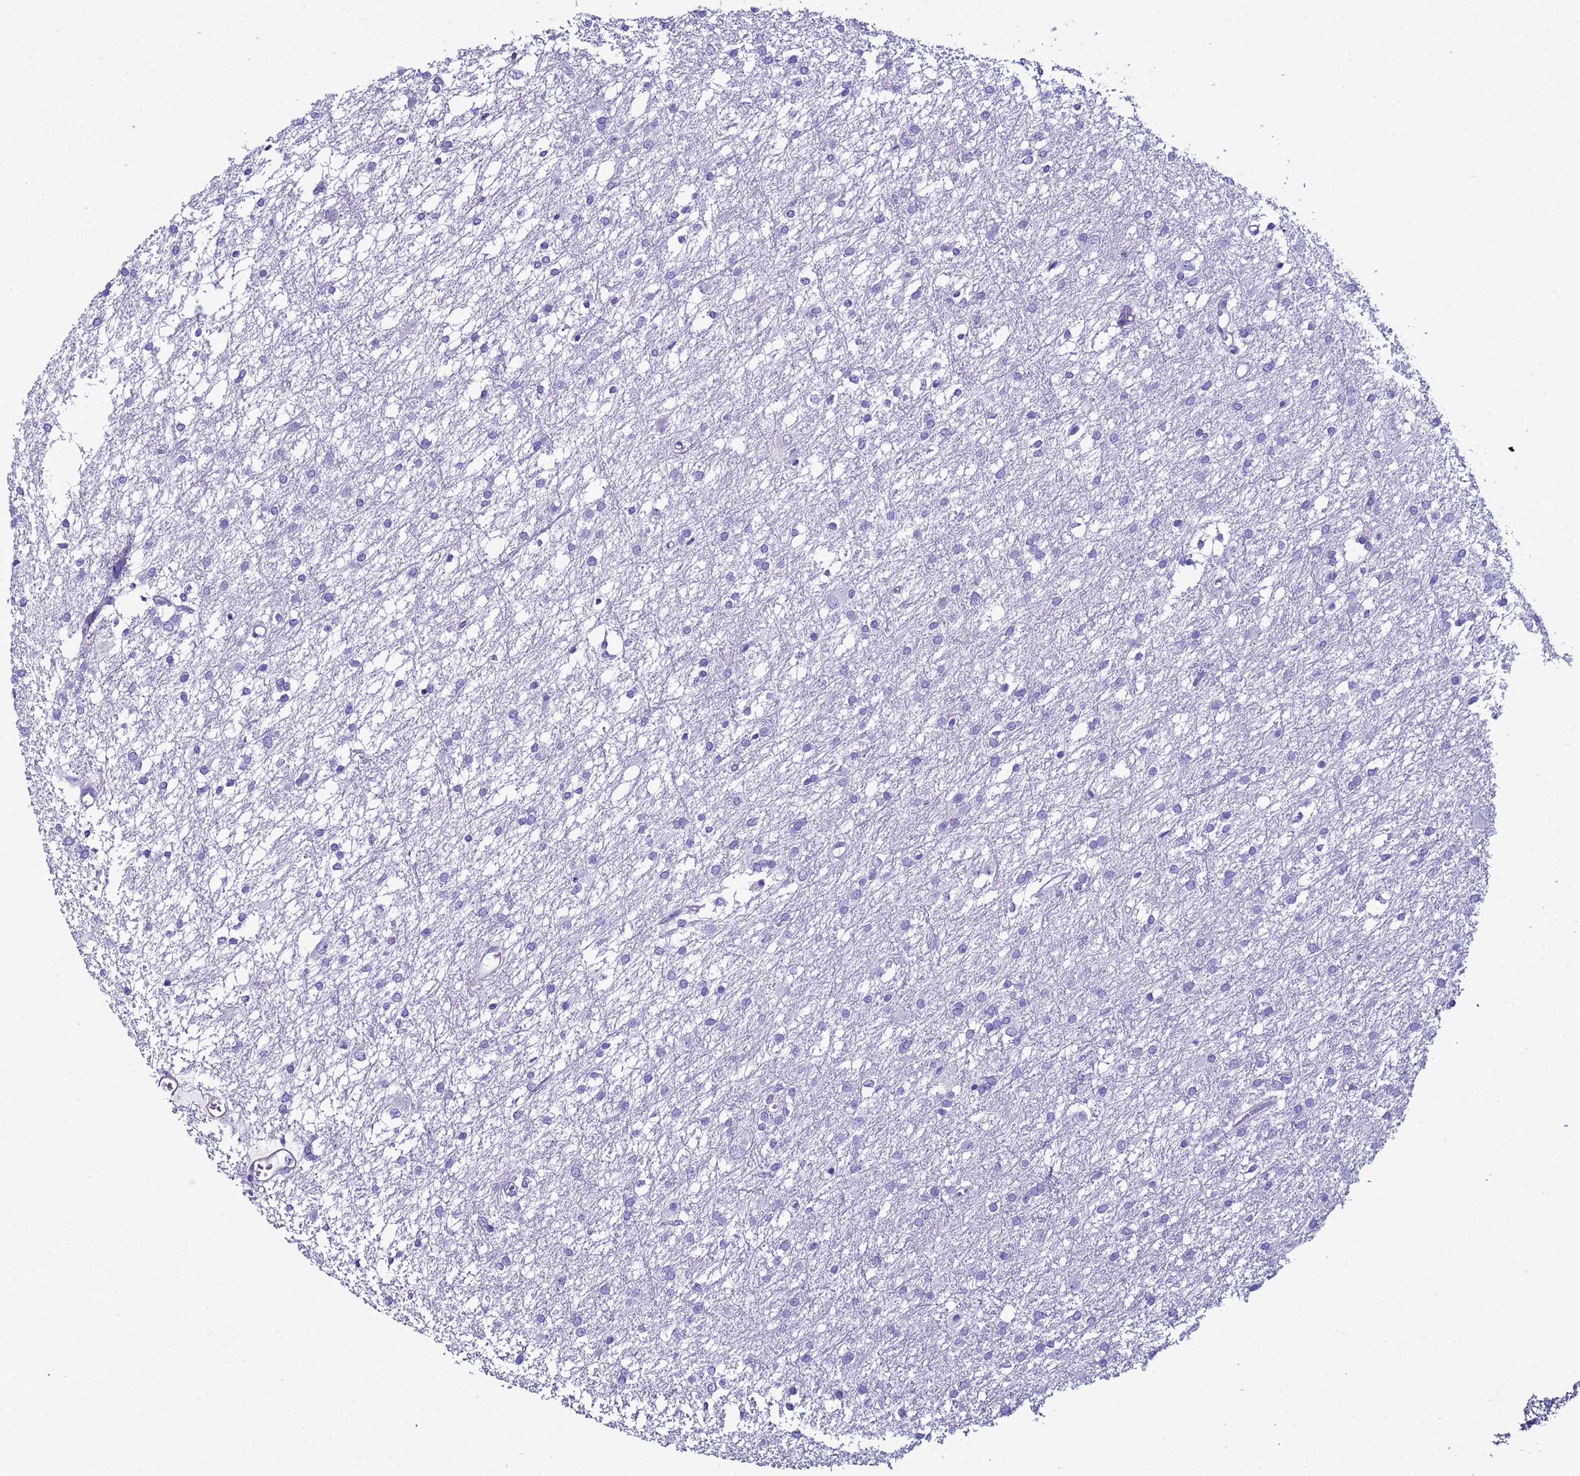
{"staining": {"intensity": "negative", "quantity": "none", "location": "none"}, "tissue": "glioma", "cell_type": "Tumor cells", "image_type": "cancer", "snomed": [{"axis": "morphology", "description": "Glioma, malignant, High grade"}, {"axis": "topography", "description": "Brain"}], "caption": "High power microscopy photomicrograph of an IHC photomicrograph of high-grade glioma (malignant), revealing no significant expression in tumor cells. (DAB (3,3'-diaminobenzidine) immunohistochemistry (IHC) visualized using brightfield microscopy, high magnification).", "gene": "LCMT1", "patient": {"sex": "female", "age": 50}}